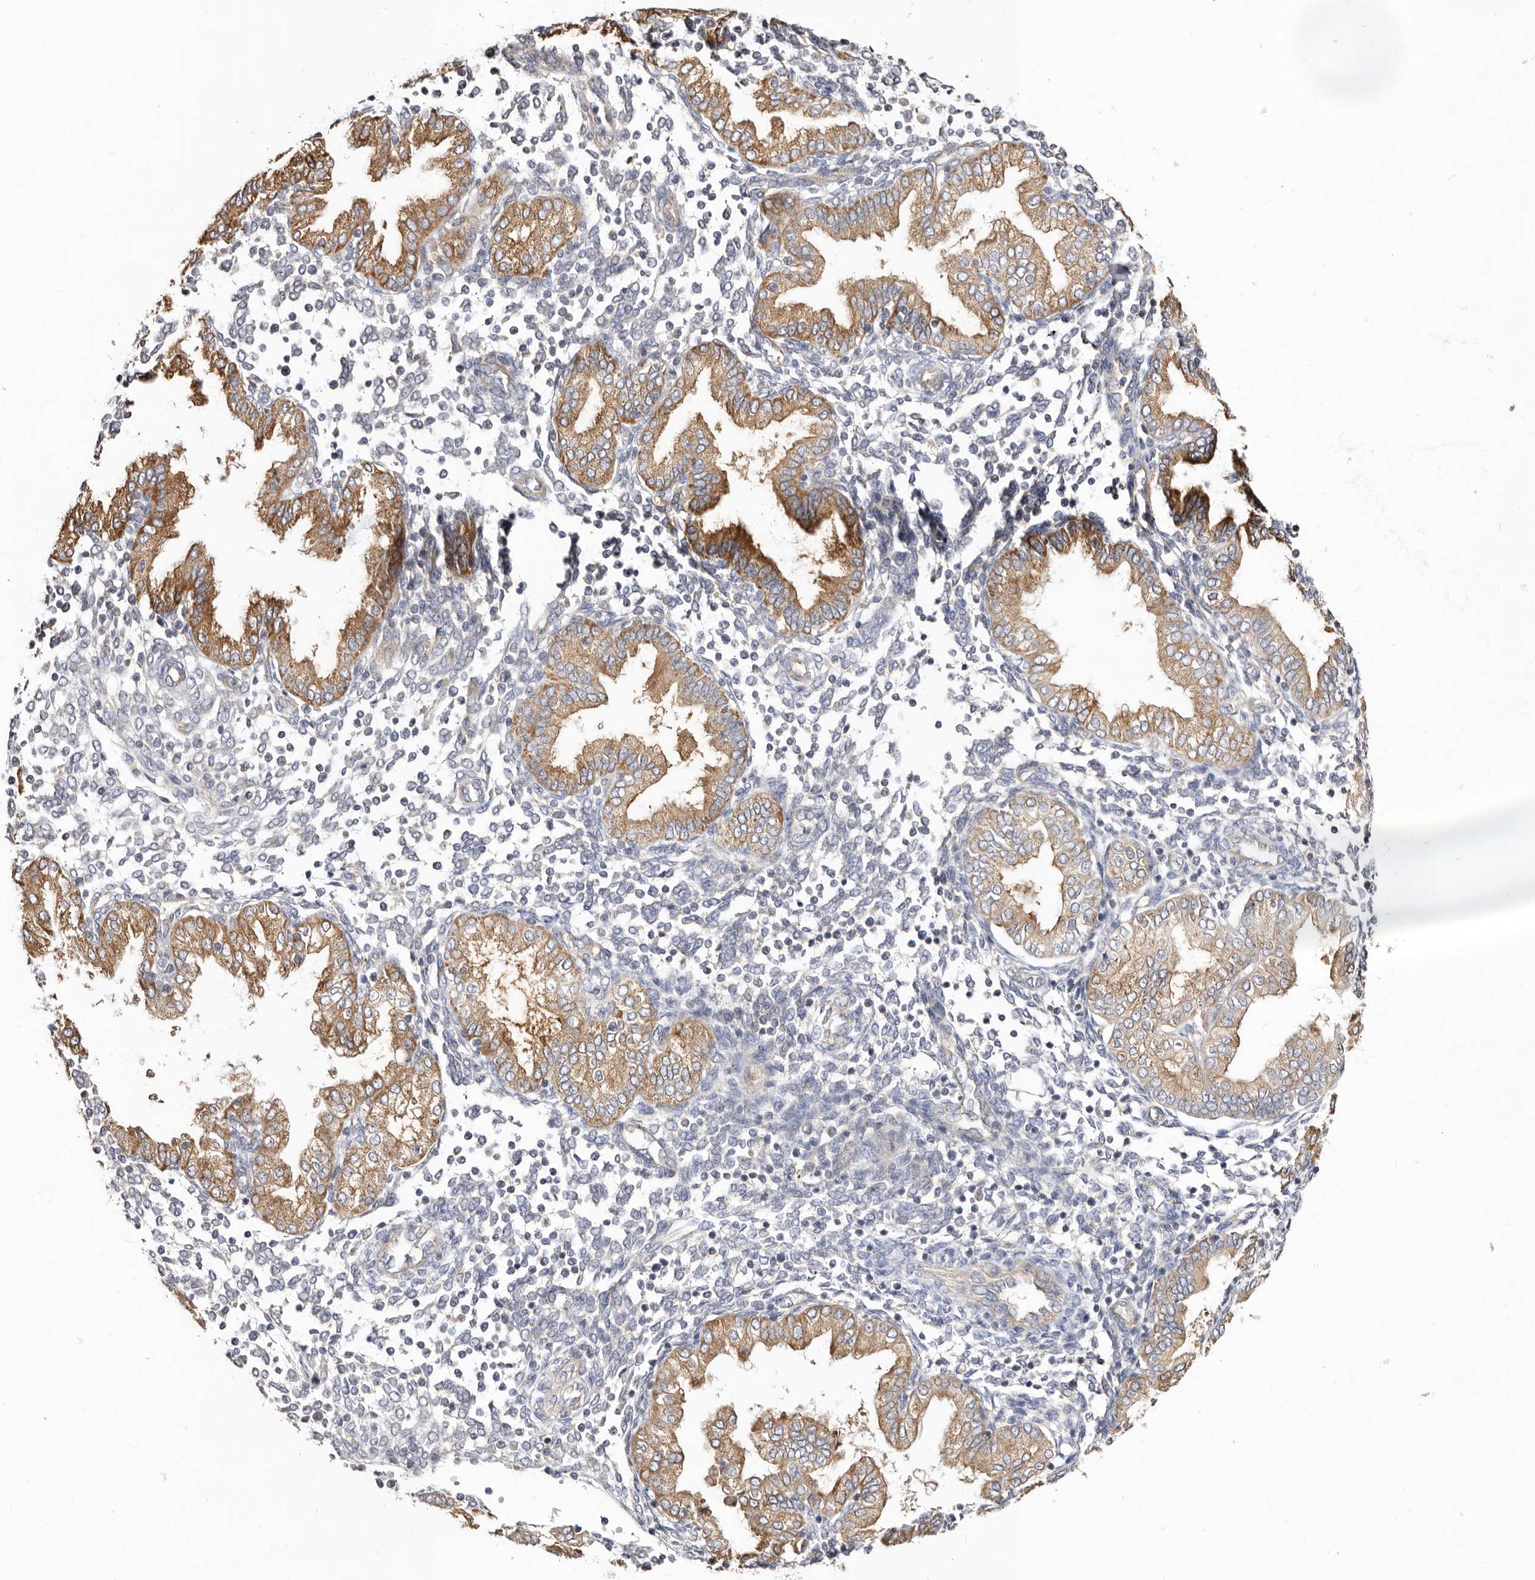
{"staining": {"intensity": "negative", "quantity": "none", "location": "none"}, "tissue": "endometrium", "cell_type": "Cells in endometrial stroma", "image_type": "normal", "snomed": [{"axis": "morphology", "description": "Normal tissue, NOS"}, {"axis": "topography", "description": "Endometrium"}], "caption": "Immunohistochemistry (IHC) photomicrograph of benign human endometrium stained for a protein (brown), which demonstrates no staining in cells in endometrial stroma. Nuclei are stained in blue.", "gene": "BAIAP2L1", "patient": {"sex": "female", "age": 53}}